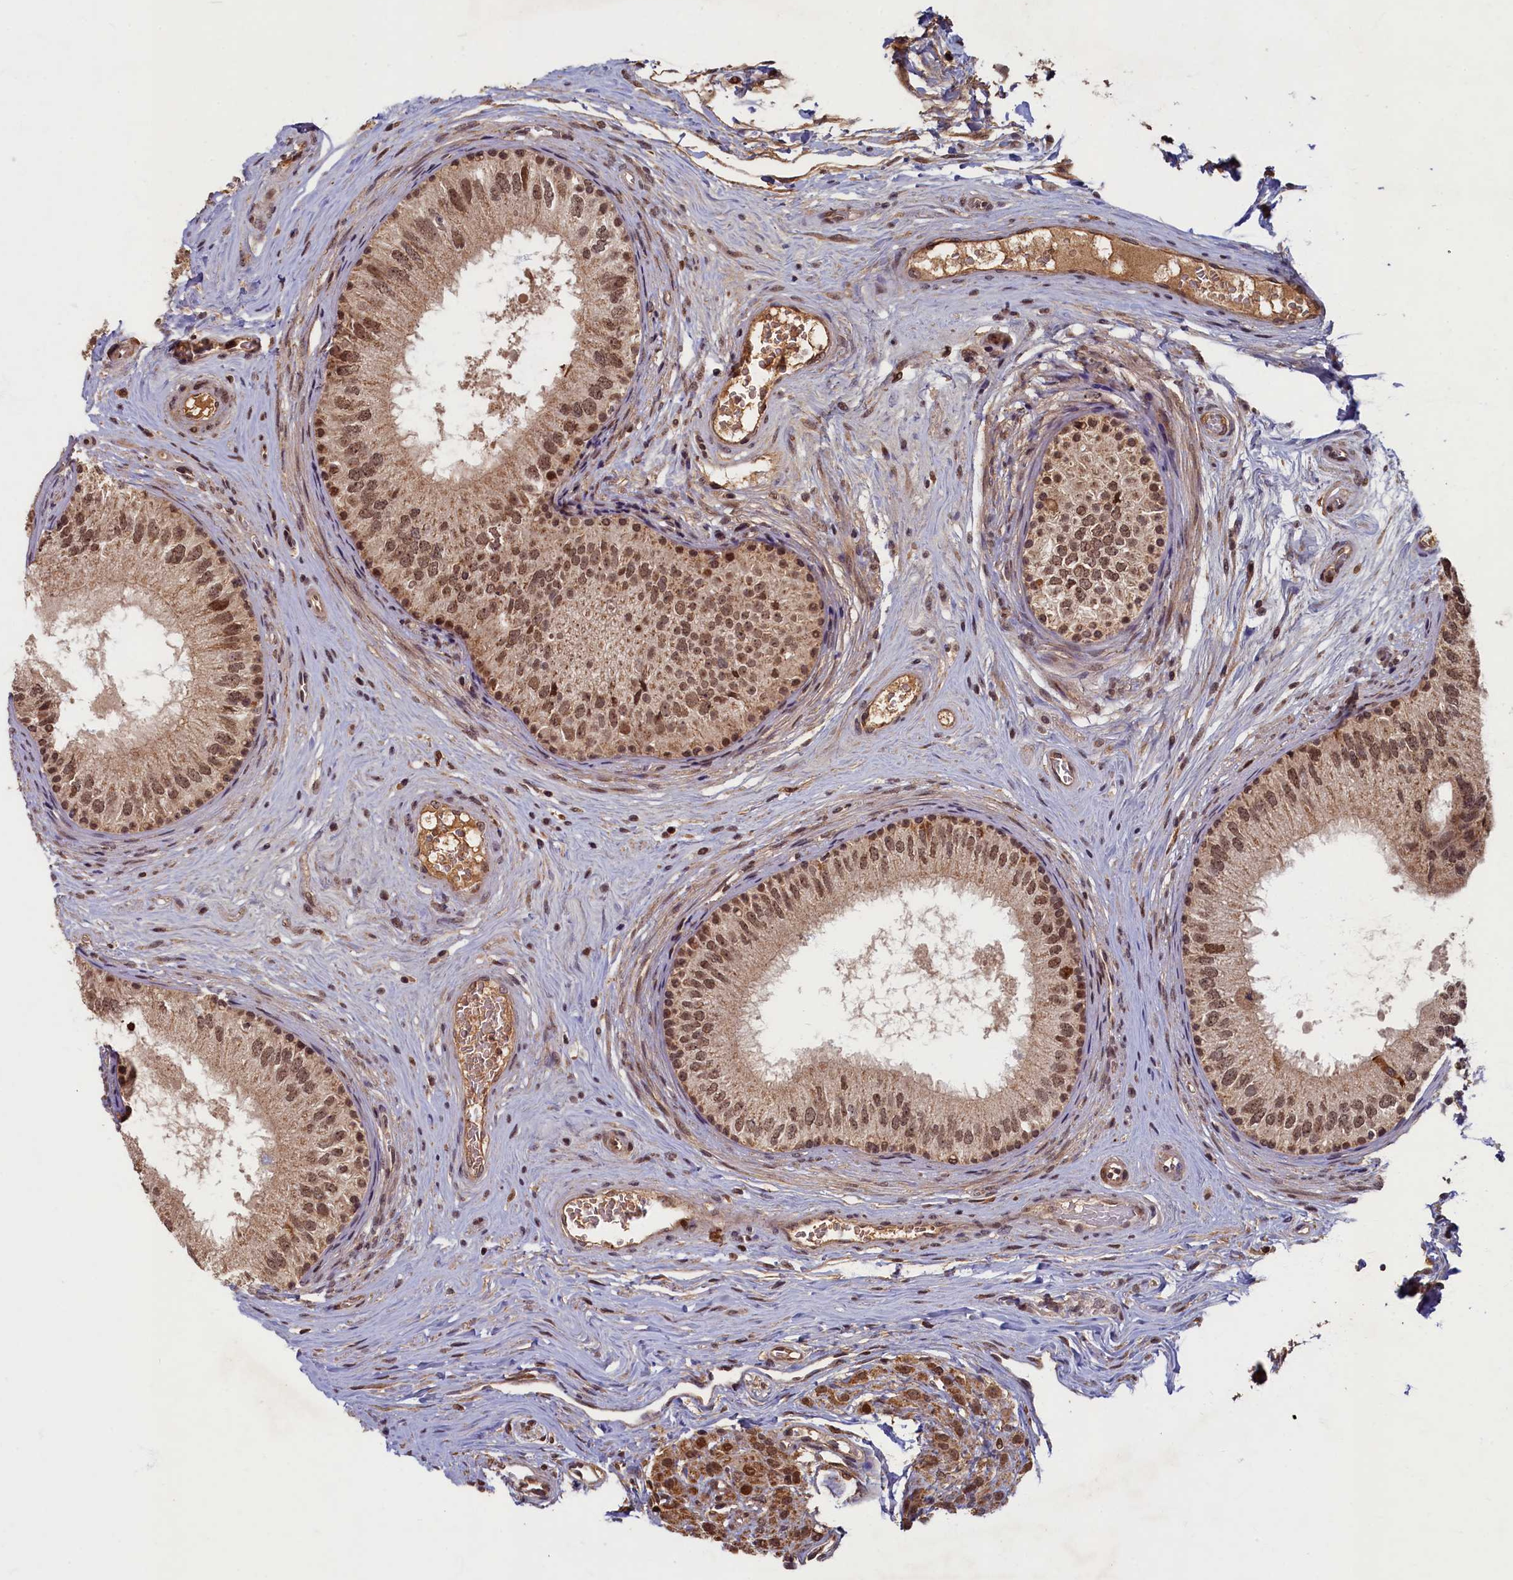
{"staining": {"intensity": "moderate", "quantity": ">75%", "location": "cytoplasmic/membranous,nuclear"}, "tissue": "epididymis", "cell_type": "Glandular cells", "image_type": "normal", "snomed": [{"axis": "morphology", "description": "Normal tissue, NOS"}, {"axis": "topography", "description": "Epididymis"}], "caption": "This image demonstrates immunohistochemistry (IHC) staining of benign human epididymis, with medium moderate cytoplasmic/membranous,nuclear positivity in approximately >75% of glandular cells.", "gene": "BRCA1", "patient": {"sex": "male", "age": 33}}